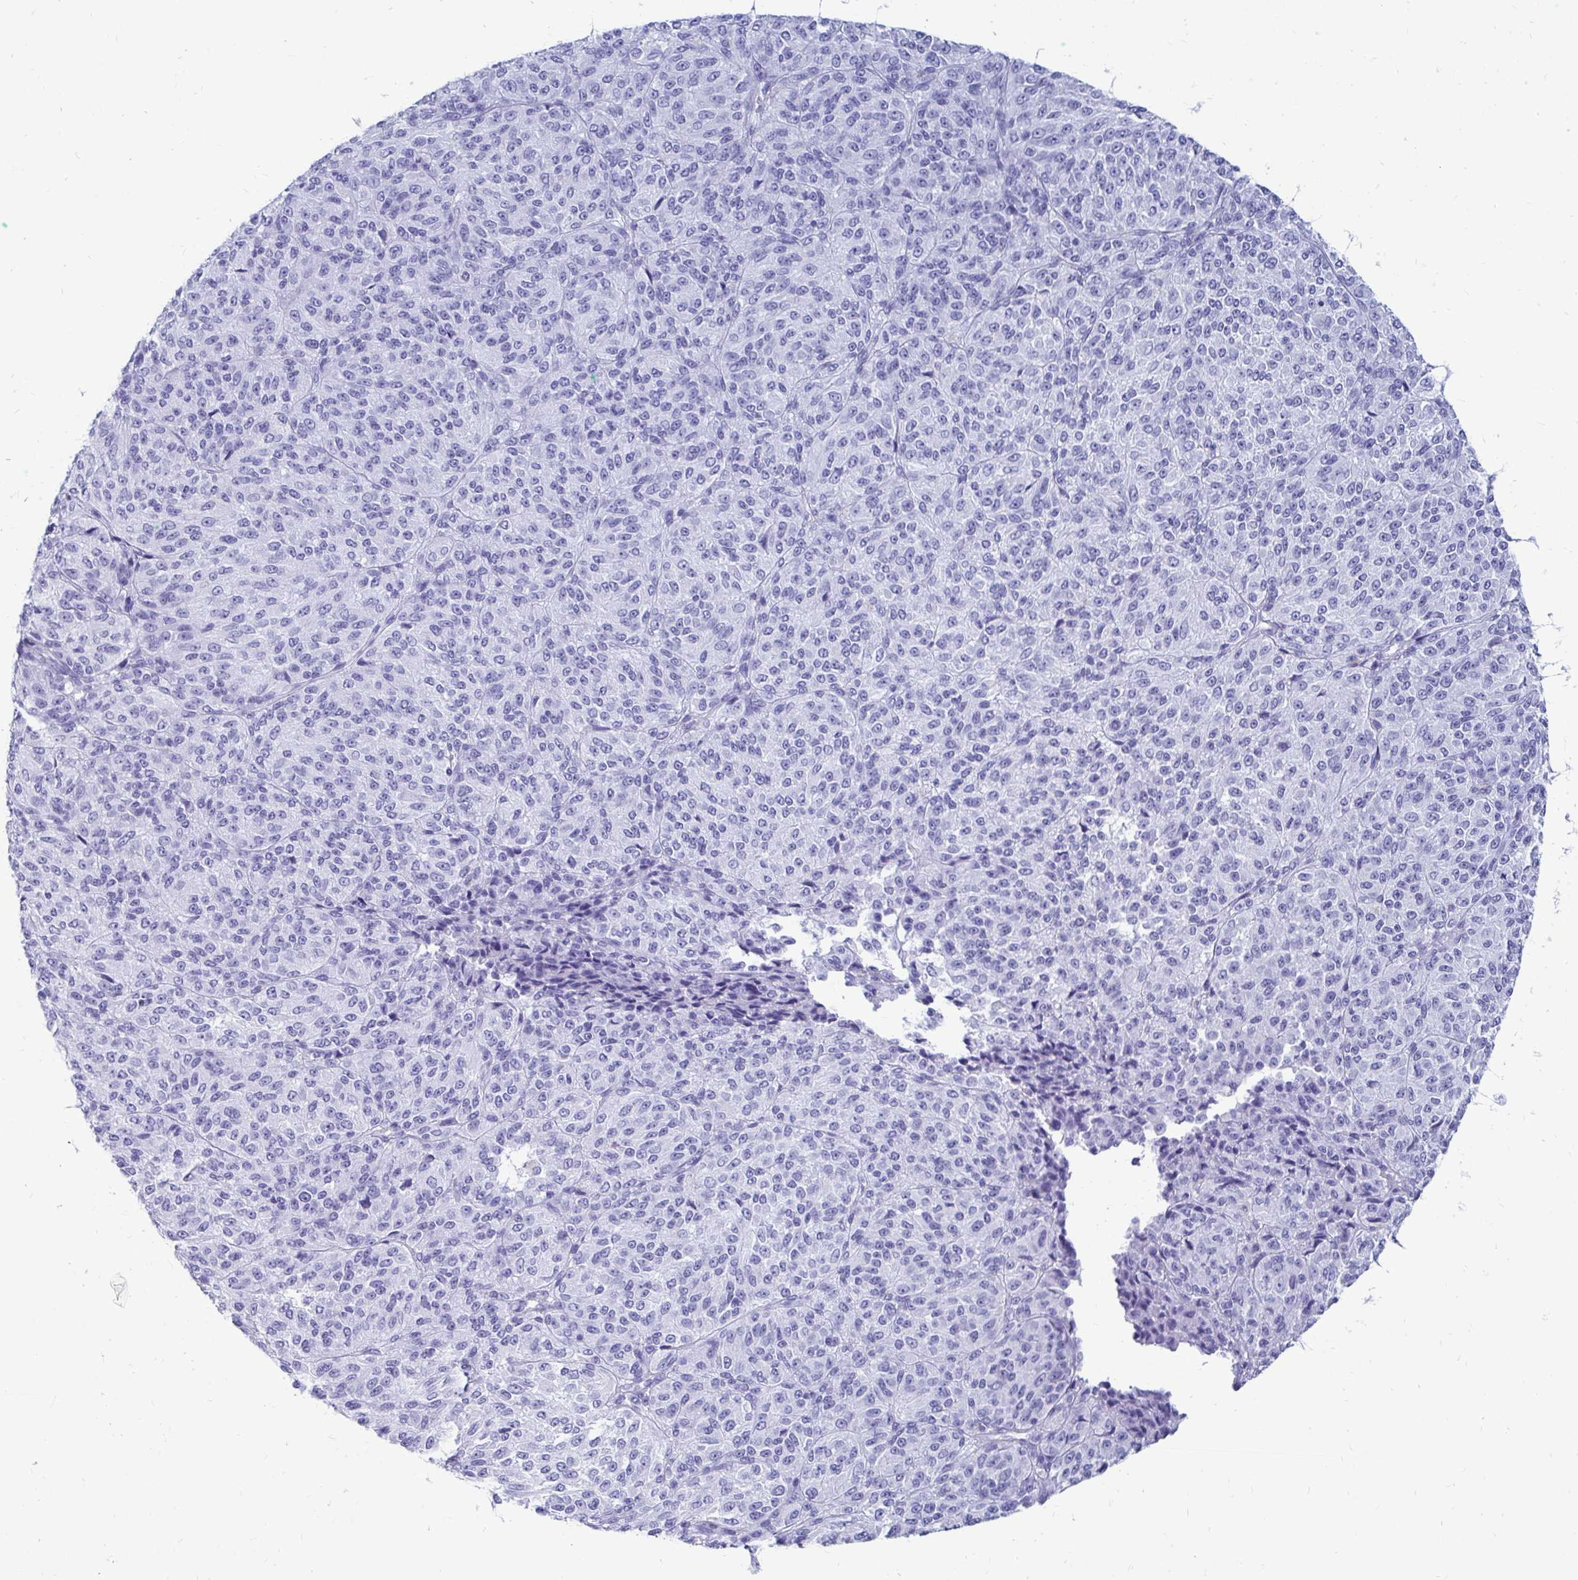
{"staining": {"intensity": "negative", "quantity": "none", "location": "none"}, "tissue": "melanoma", "cell_type": "Tumor cells", "image_type": "cancer", "snomed": [{"axis": "morphology", "description": "Malignant melanoma, Metastatic site"}, {"axis": "topography", "description": "Brain"}], "caption": "A high-resolution histopathology image shows IHC staining of malignant melanoma (metastatic site), which shows no significant positivity in tumor cells. The staining was performed using DAB to visualize the protein expression in brown, while the nuclei were stained in blue with hematoxylin (Magnification: 20x).", "gene": "OR10R2", "patient": {"sex": "female", "age": 56}}